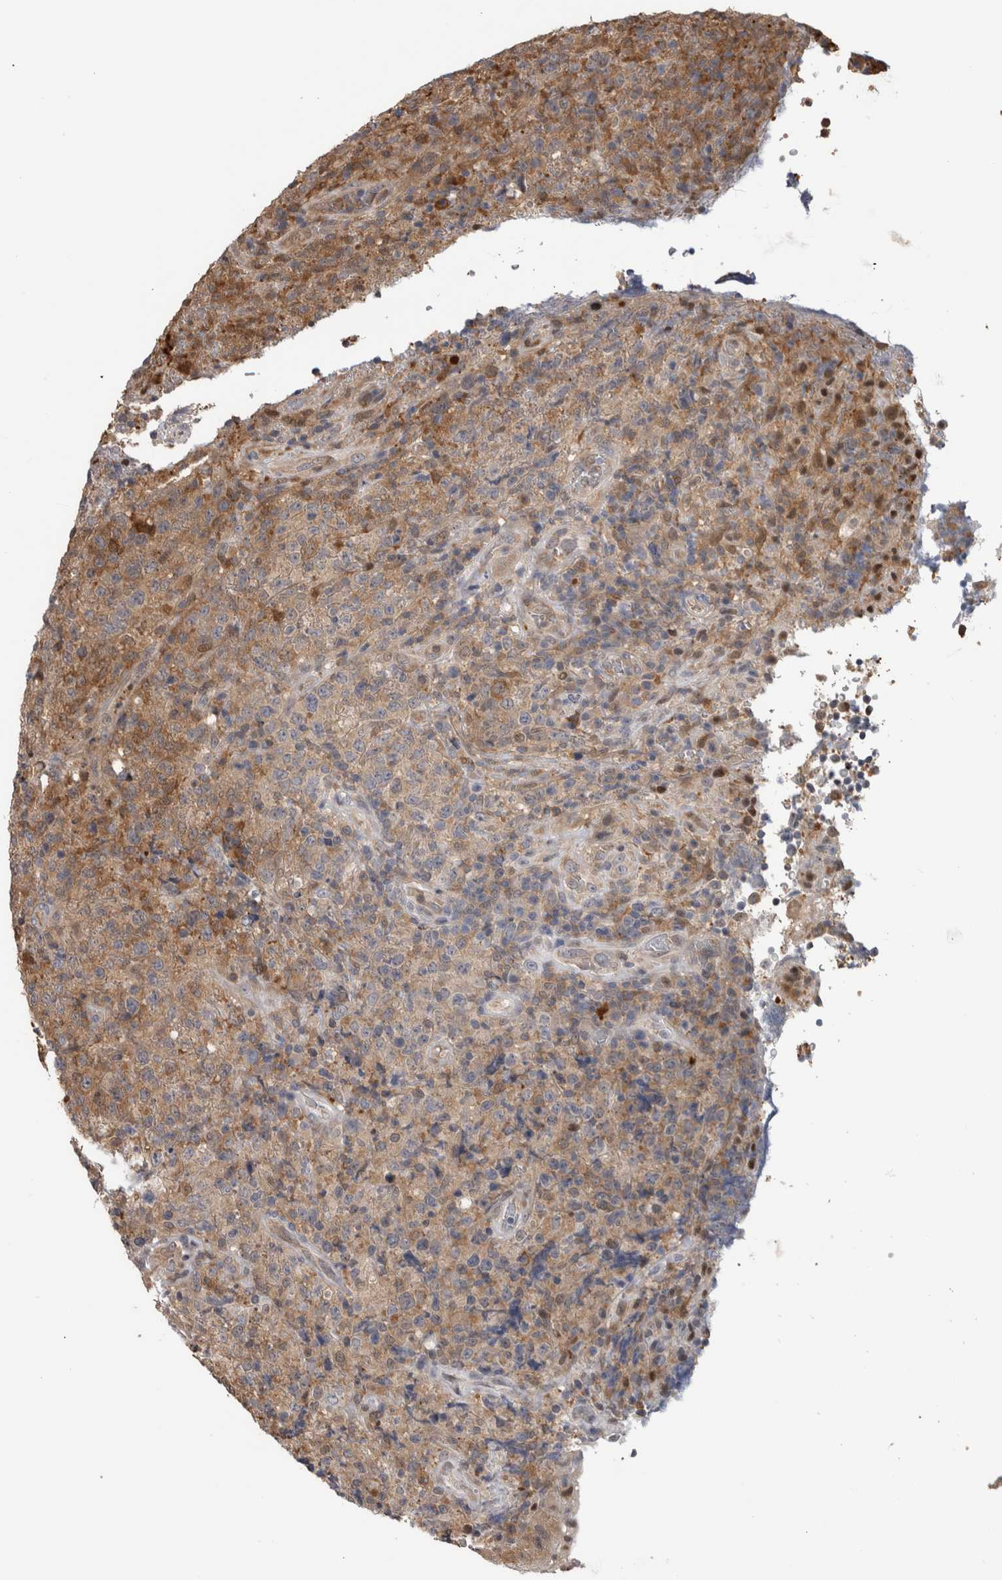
{"staining": {"intensity": "weak", "quantity": "25%-75%", "location": "cytoplasmic/membranous"}, "tissue": "lymphoma", "cell_type": "Tumor cells", "image_type": "cancer", "snomed": [{"axis": "morphology", "description": "Malignant lymphoma, non-Hodgkin's type, High grade"}, {"axis": "topography", "description": "Tonsil"}], "caption": "Immunohistochemical staining of human lymphoma displays low levels of weak cytoplasmic/membranous protein positivity in about 25%-75% of tumor cells.", "gene": "USH1G", "patient": {"sex": "female", "age": 36}}